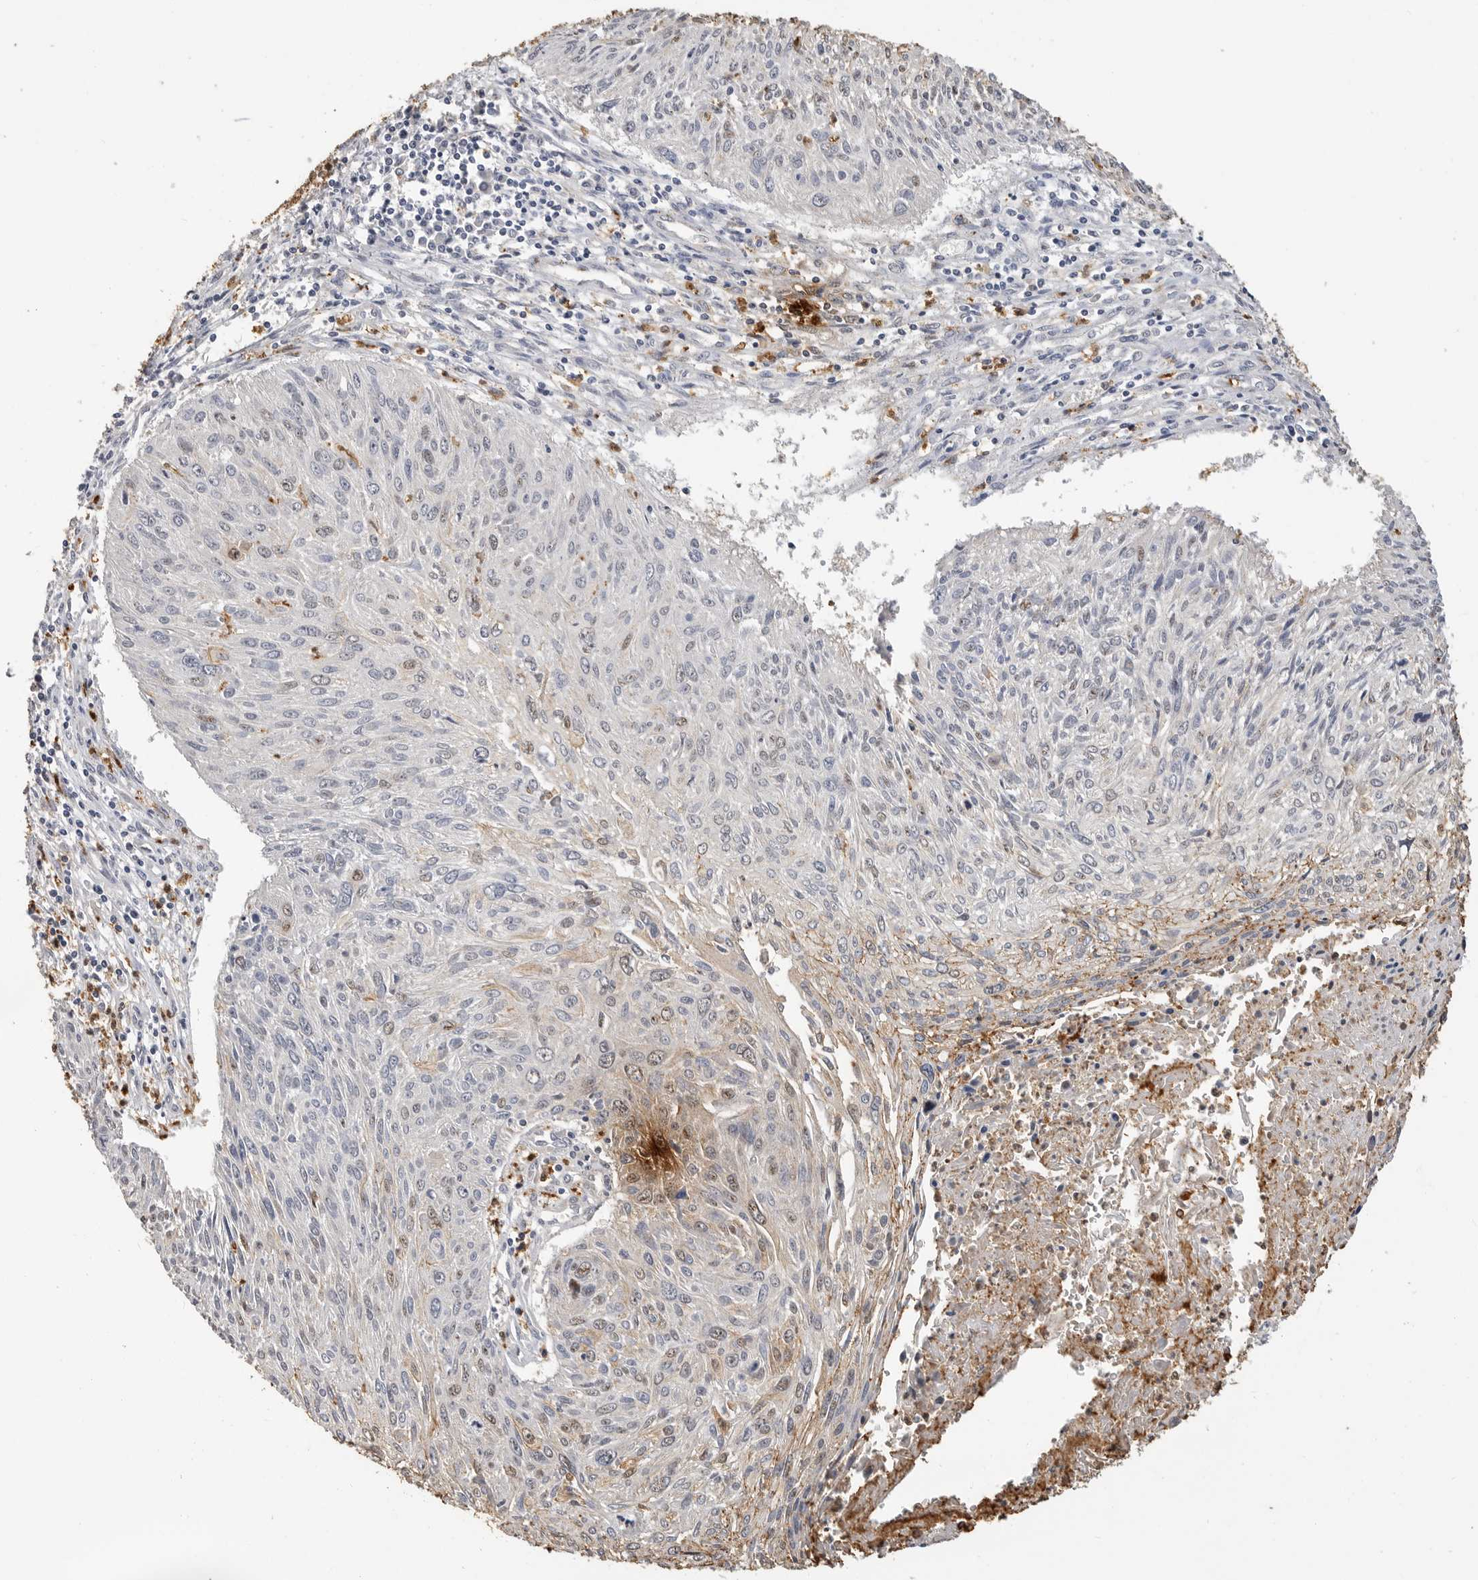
{"staining": {"intensity": "weak", "quantity": "<25%", "location": "cytoplasmic/membranous"}, "tissue": "cervical cancer", "cell_type": "Tumor cells", "image_type": "cancer", "snomed": [{"axis": "morphology", "description": "Squamous cell carcinoma, NOS"}, {"axis": "topography", "description": "Cervix"}], "caption": "A micrograph of human squamous cell carcinoma (cervical) is negative for staining in tumor cells.", "gene": "LTBR", "patient": {"sex": "female", "age": 51}}